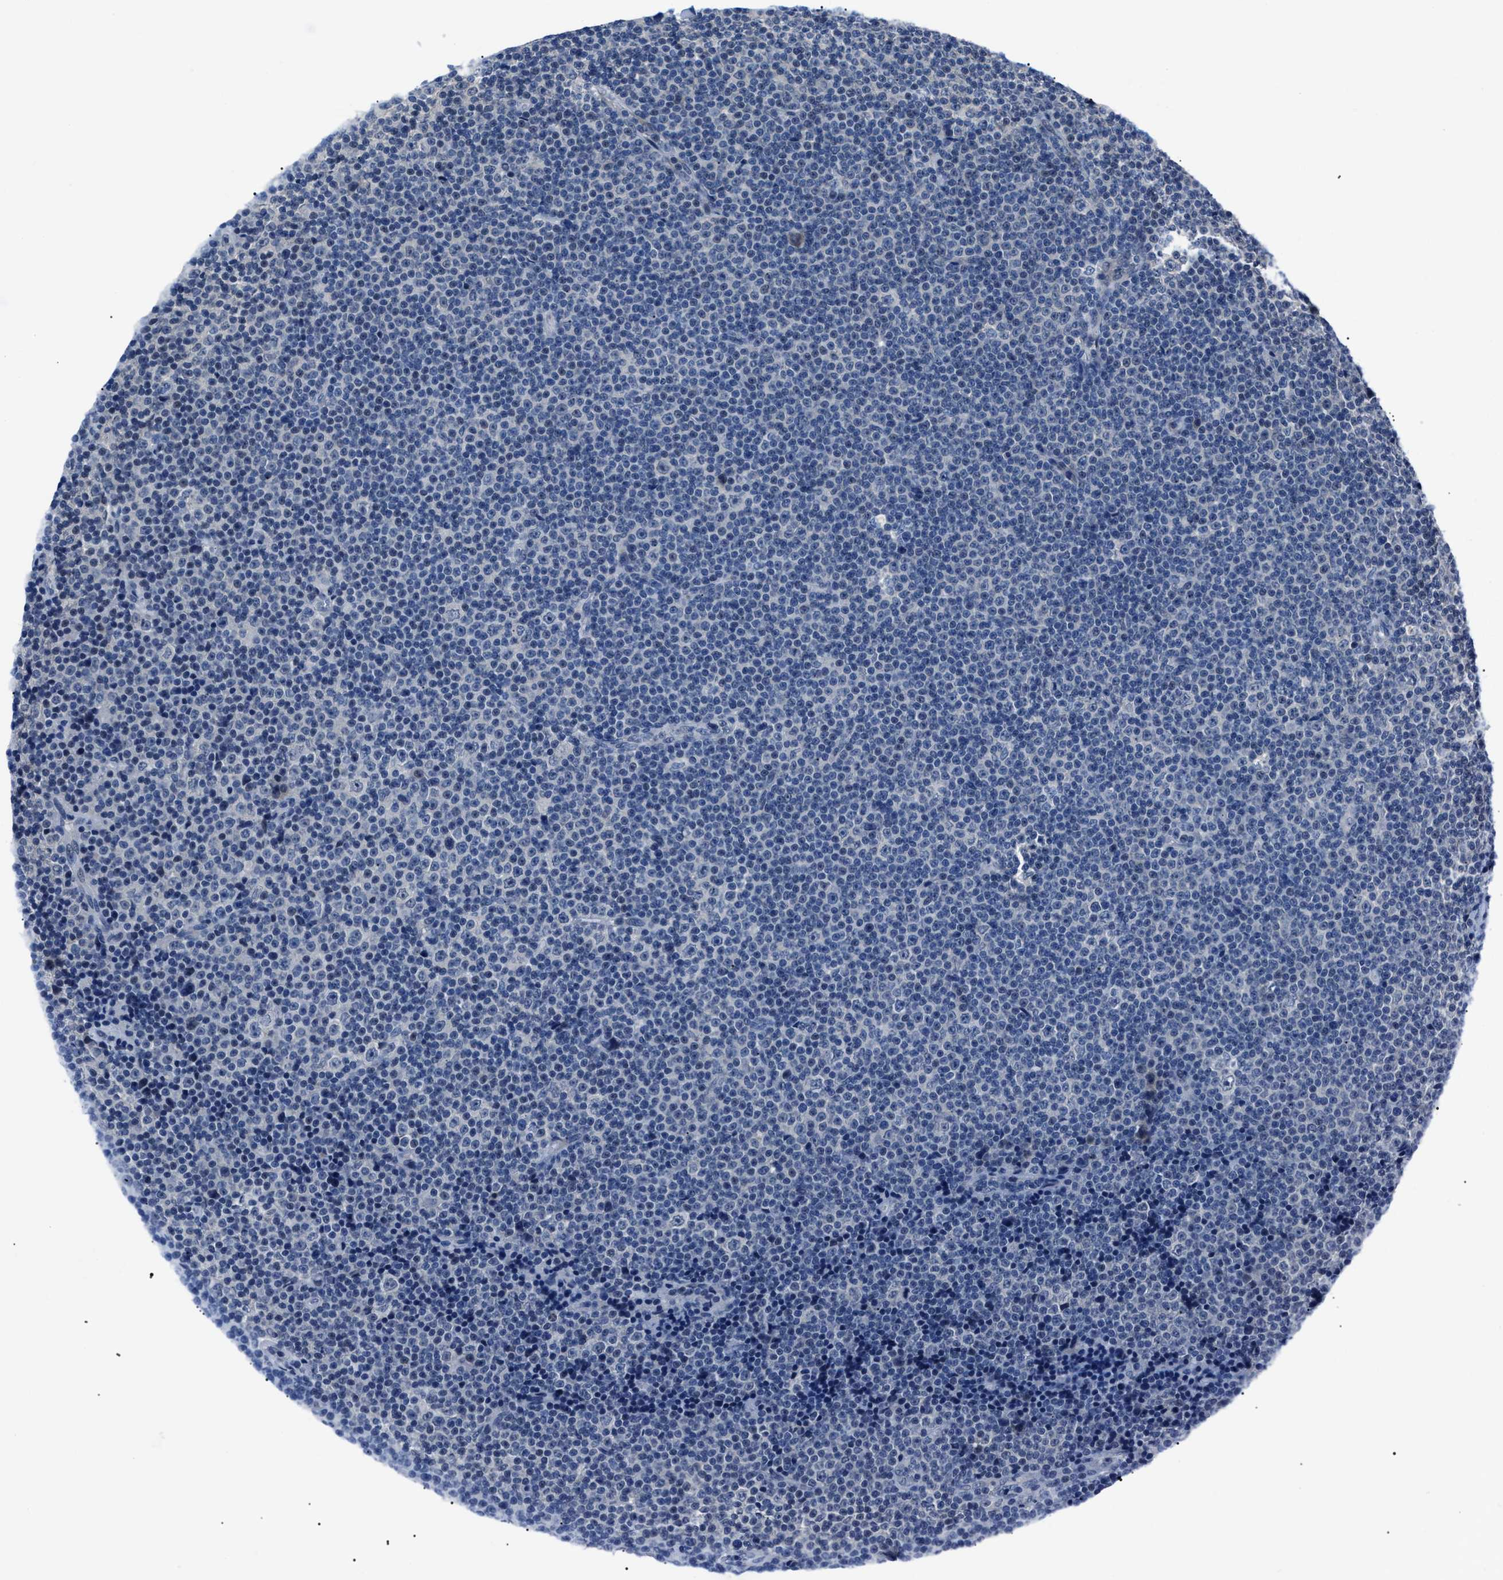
{"staining": {"intensity": "negative", "quantity": "none", "location": "none"}, "tissue": "lymphoma", "cell_type": "Tumor cells", "image_type": "cancer", "snomed": [{"axis": "morphology", "description": "Malignant lymphoma, non-Hodgkin's type, Low grade"}, {"axis": "topography", "description": "Lymph node"}], "caption": "This is an immunohistochemistry photomicrograph of human lymphoma. There is no staining in tumor cells.", "gene": "LRWD1", "patient": {"sex": "female", "age": 67}}